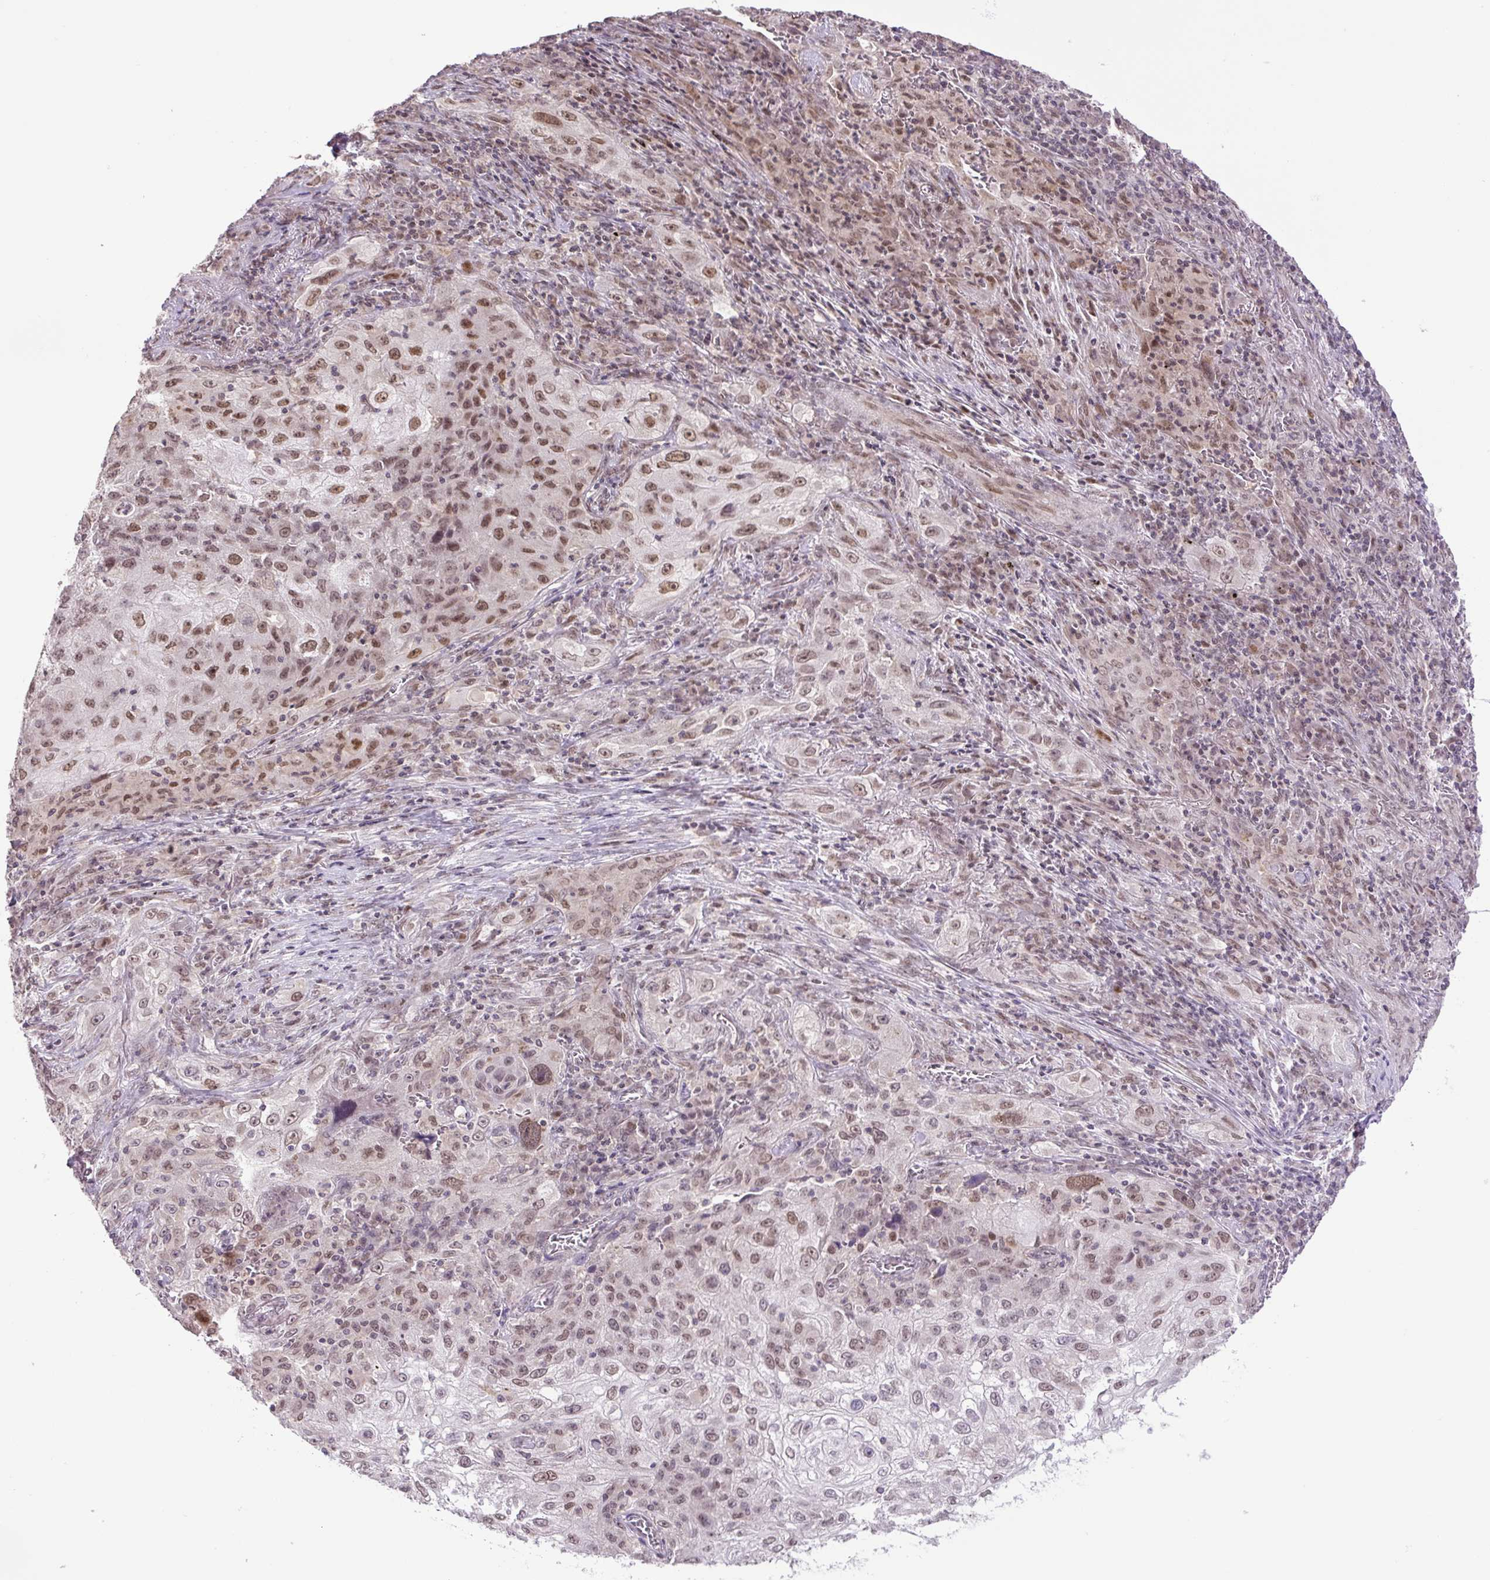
{"staining": {"intensity": "moderate", "quantity": ">75%", "location": "nuclear"}, "tissue": "lung cancer", "cell_type": "Tumor cells", "image_type": "cancer", "snomed": [{"axis": "morphology", "description": "Squamous cell carcinoma, NOS"}, {"axis": "topography", "description": "Lung"}], "caption": "Immunohistochemical staining of lung cancer demonstrates moderate nuclear protein positivity in approximately >75% of tumor cells.", "gene": "KPNA1", "patient": {"sex": "female", "age": 69}}